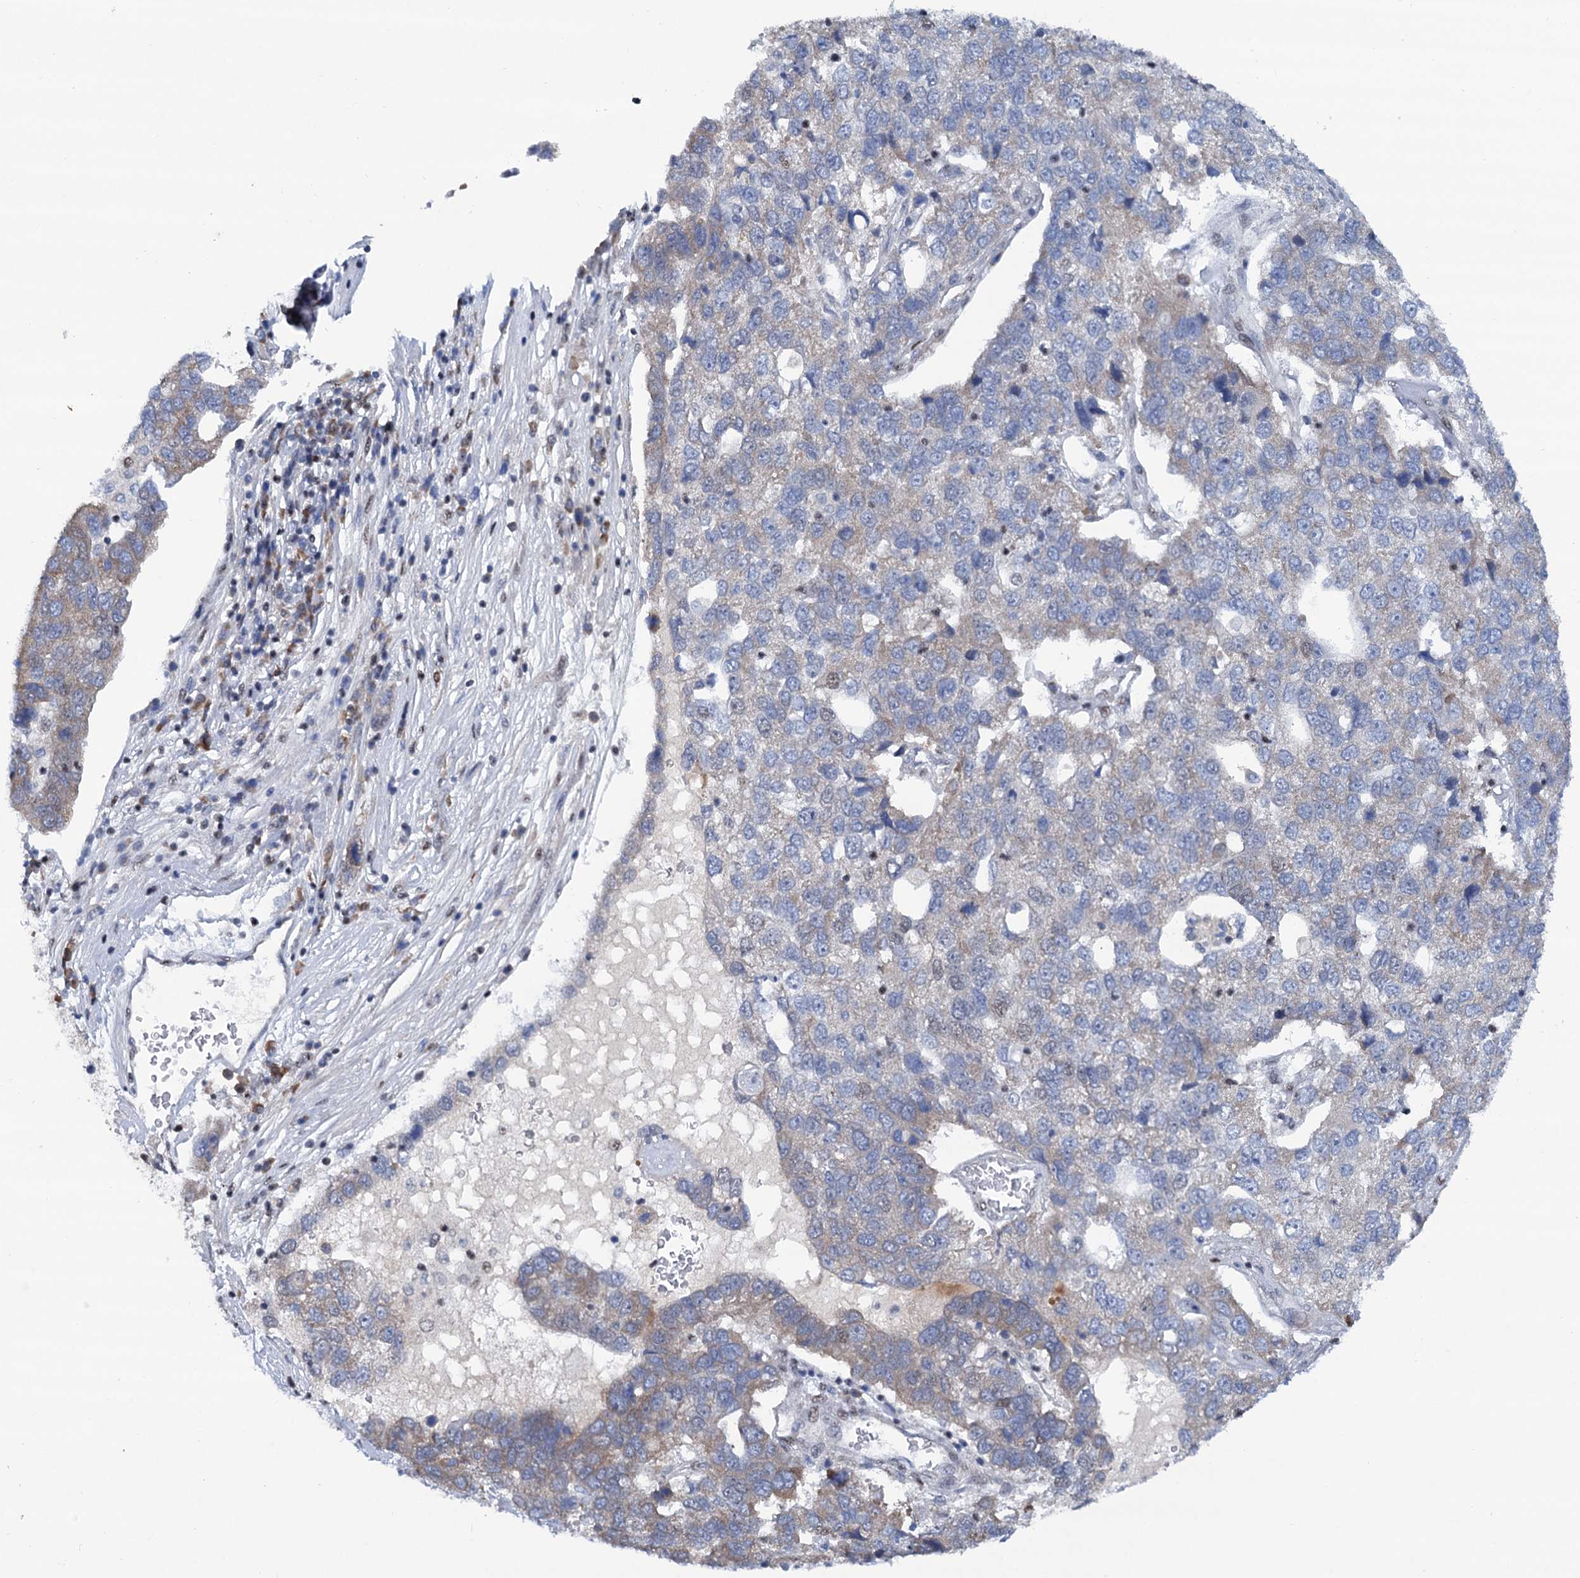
{"staining": {"intensity": "weak", "quantity": "<25%", "location": "cytoplasmic/membranous"}, "tissue": "pancreatic cancer", "cell_type": "Tumor cells", "image_type": "cancer", "snomed": [{"axis": "morphology", "description": "Adenocarcinoma, NOS"}, {"axis": "topography", "description": "Pancreas"}], "caption": "Immunohistochemical staining of adenocarcinoma (pancreatic) demonstrates no significant expression in tumor cells.", "gene": "SREK1", "patient": {"sex": "female", "age": 61}}